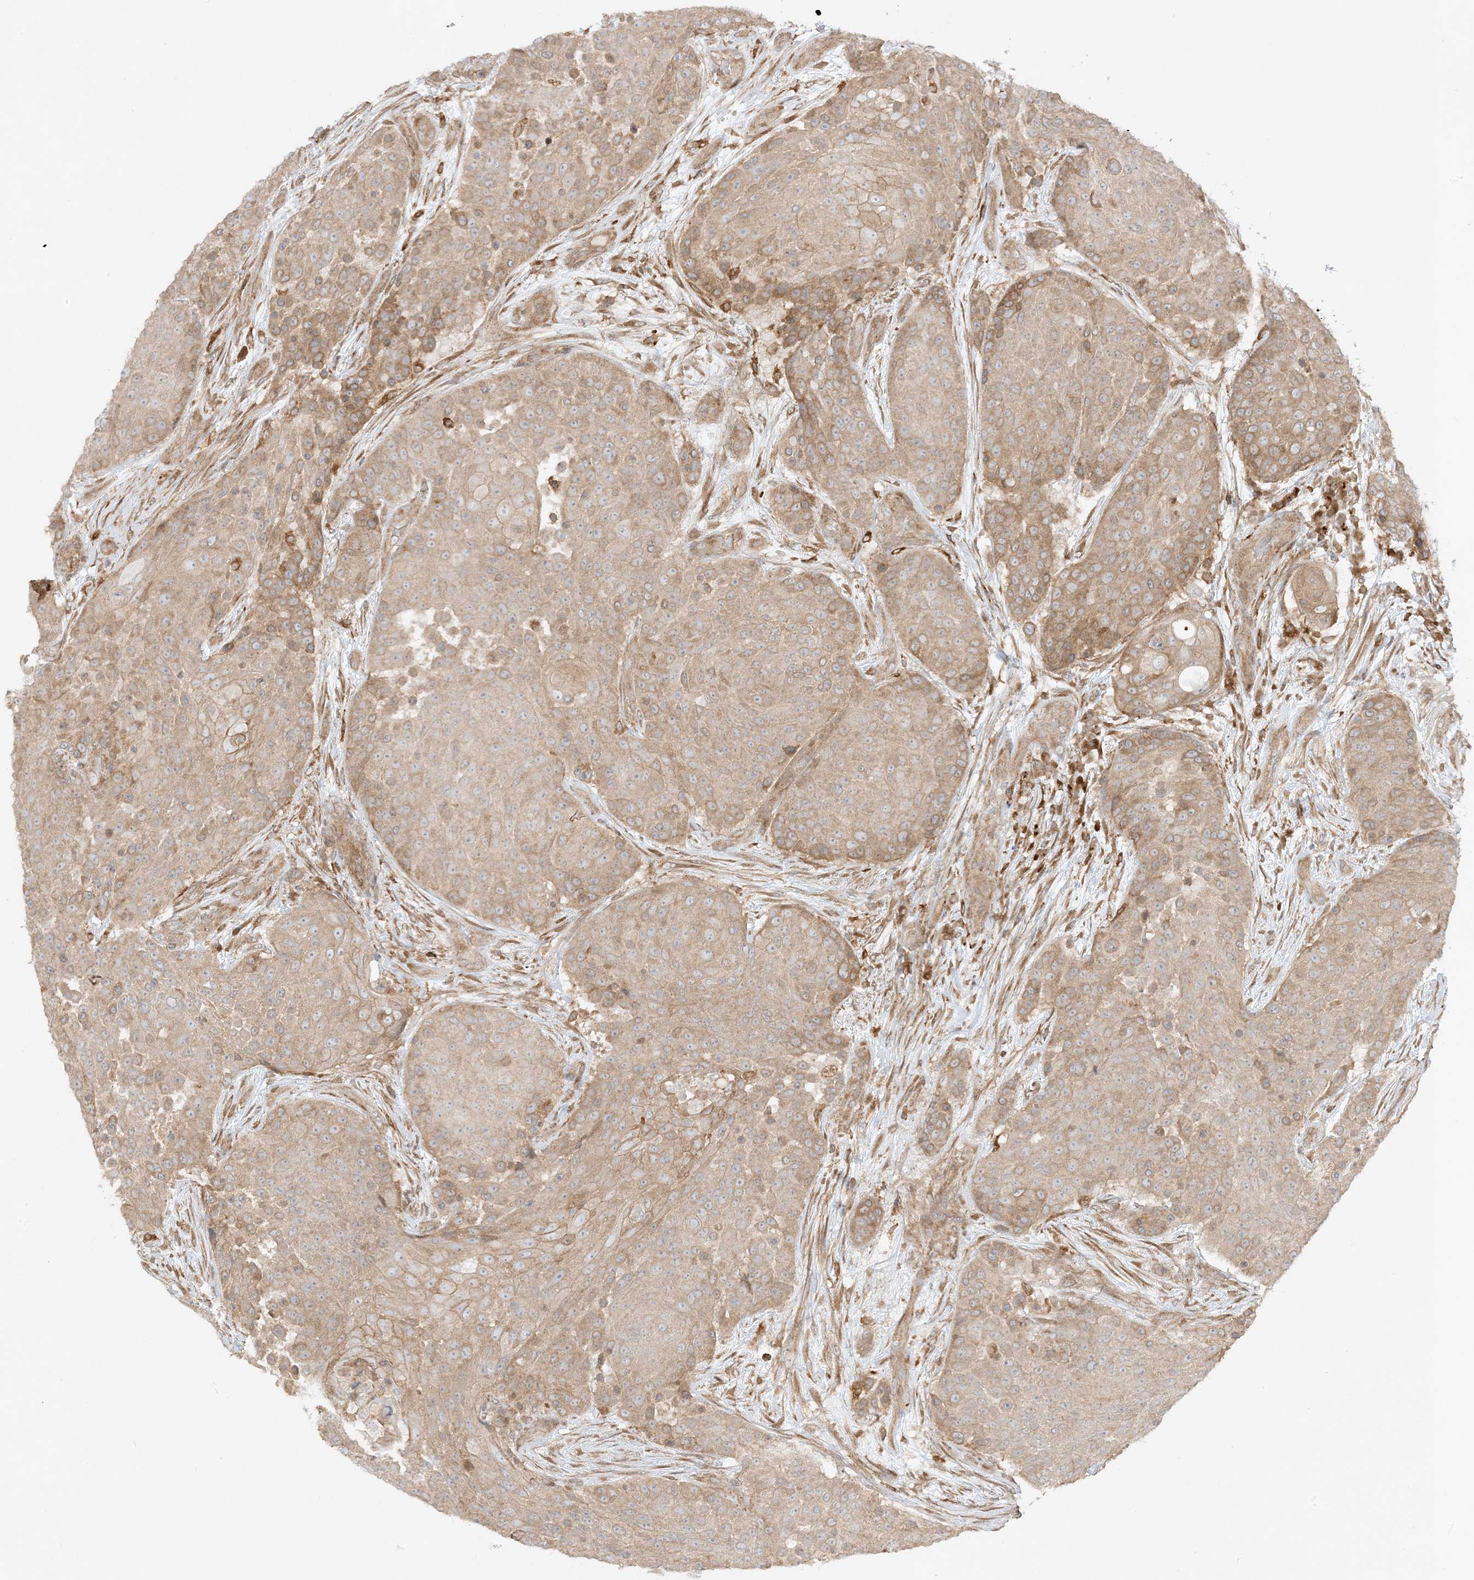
{"staining": {"intensity": "moderate", "quantity": "25%-75%", "location": "cytoplasmic/membranous"}, "tissue": "urothelial cancer", "cell_type": "Tumor cells", "image_type": "cancer", "snomed": [{"axis": "morphology", "description": "Urothelial carcinoma, High grade"}, {"axis": "topography", "description": "Urinary bladder"}], "caption": "This image exhibits immunohistochemistry (IHC) staining of high-grade urothelial carcinoma, with medium moderate cytoplasmic/membranous positivity in about 25%-75% of tumor cells.", "gene": "SCARF2", "patient": {"sex": "female", "age": 63}}